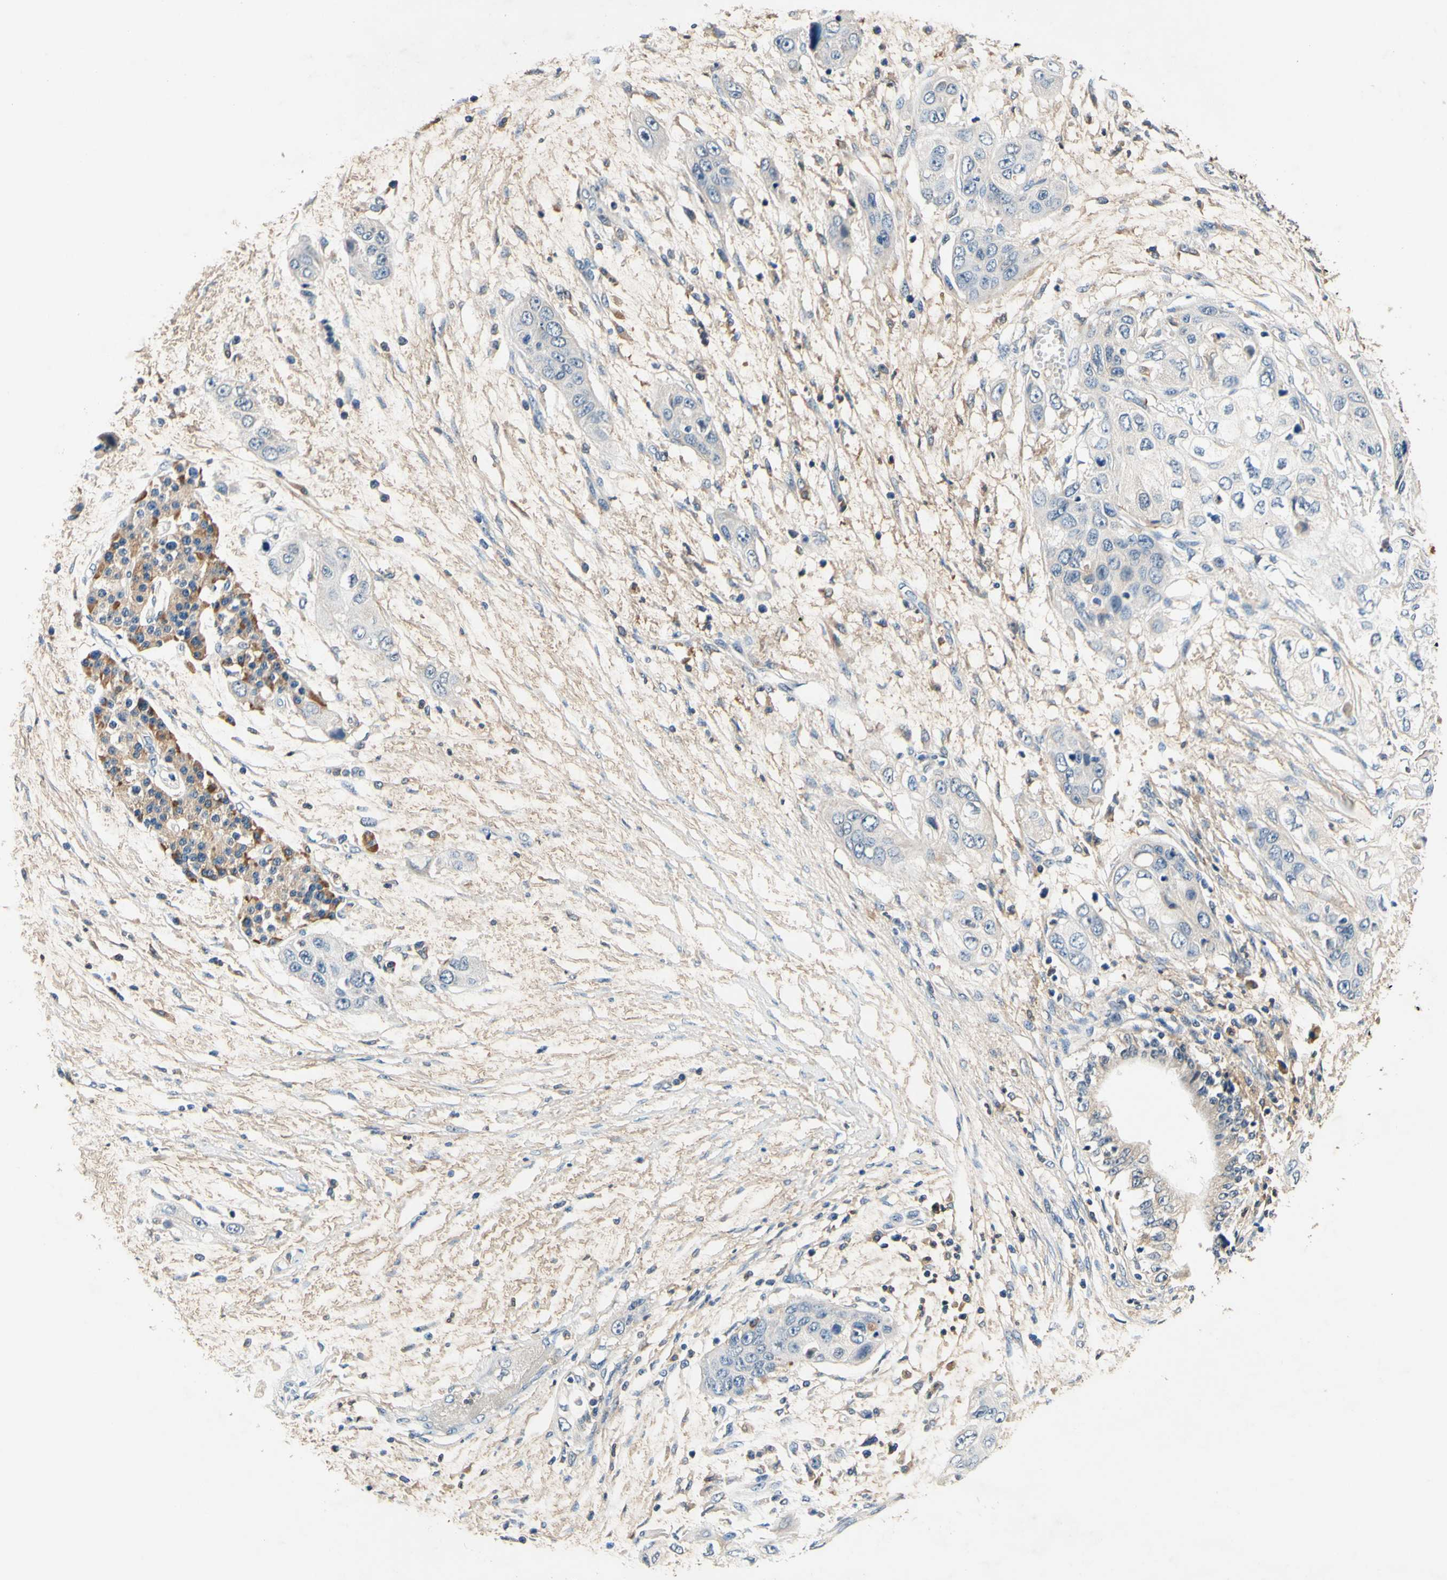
{"staining": {"intensity": "negative", "quantity": "none", "location": "none"}, "tissue": "pancreatic cancer", "cell_type": "Tumor cells", "image_type": "cancer", "snomed": [{"axis": "morphology", "description": "Adenocarcinoma, NOS"}, {"axis": "topography", "description": "Pancreas"}], "caption": "There is no significant expression in tumor cells of pancreatic adenocarcinoma. (DAB IHC visualized using brightfield microscopy, high magnification).", "gene": "PLA2G4A", "patient": {"sex": "female", "age": 70}}